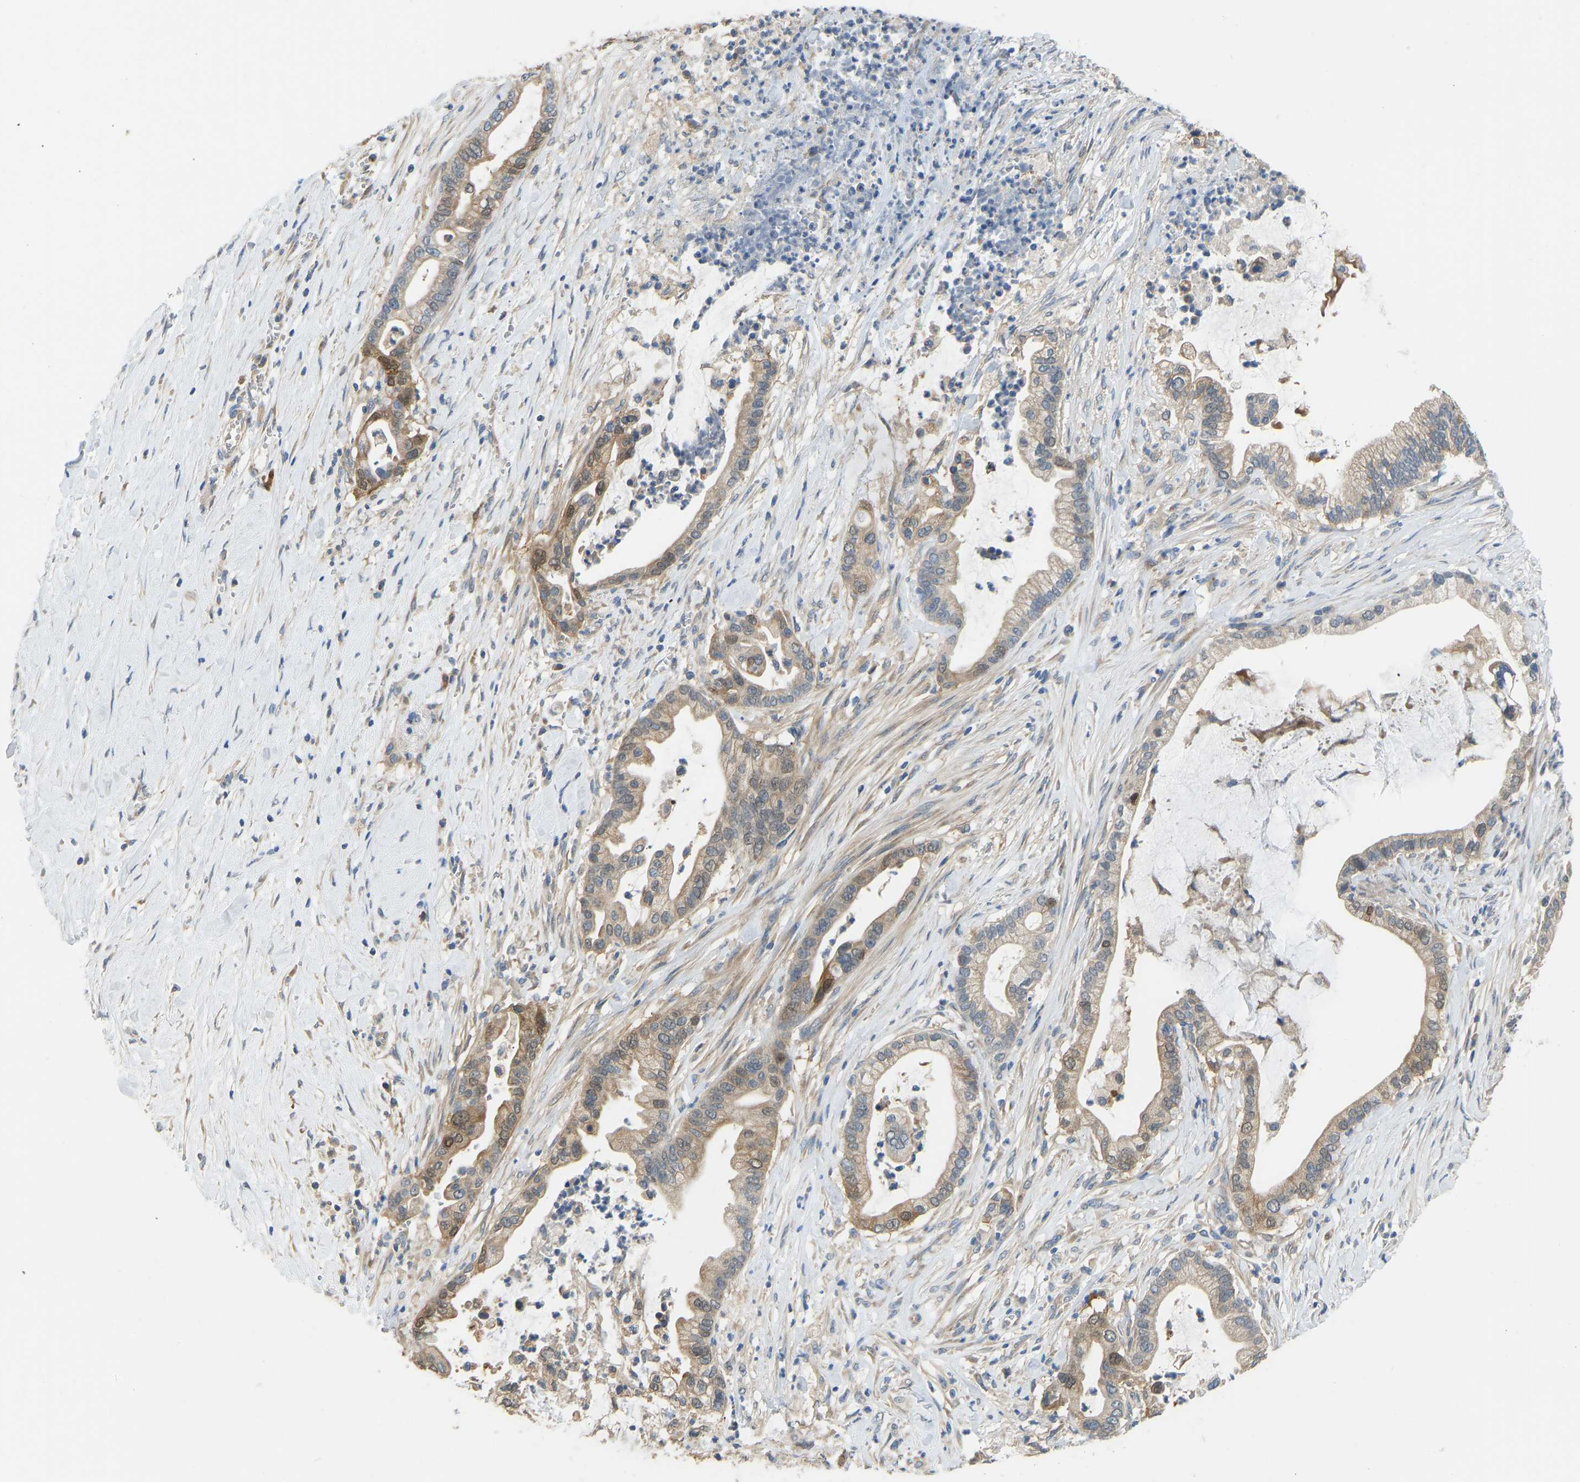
{"staining": {"intensity": "weak", "quantity": "25%-75%", "location": "cytoplasmic/membranous"}, "tissue": "pancreatic cancer", "cell_type": "Tumor cells", "image_type": "cancer", "snomed": [{"axis": "morphology", "description": "Adenocarcinoma, NOS"}, {"axis": "topography", "description": "Pancreas"}], "caption": "Human pancreatic cancer stained for a protein (brown) reveals weak cytoplasmic/membranous positive positivity in approximately 25%-75% of tumor cells.", "gene": "RBP1", "patient": {"sex": "male", "age": 69}}